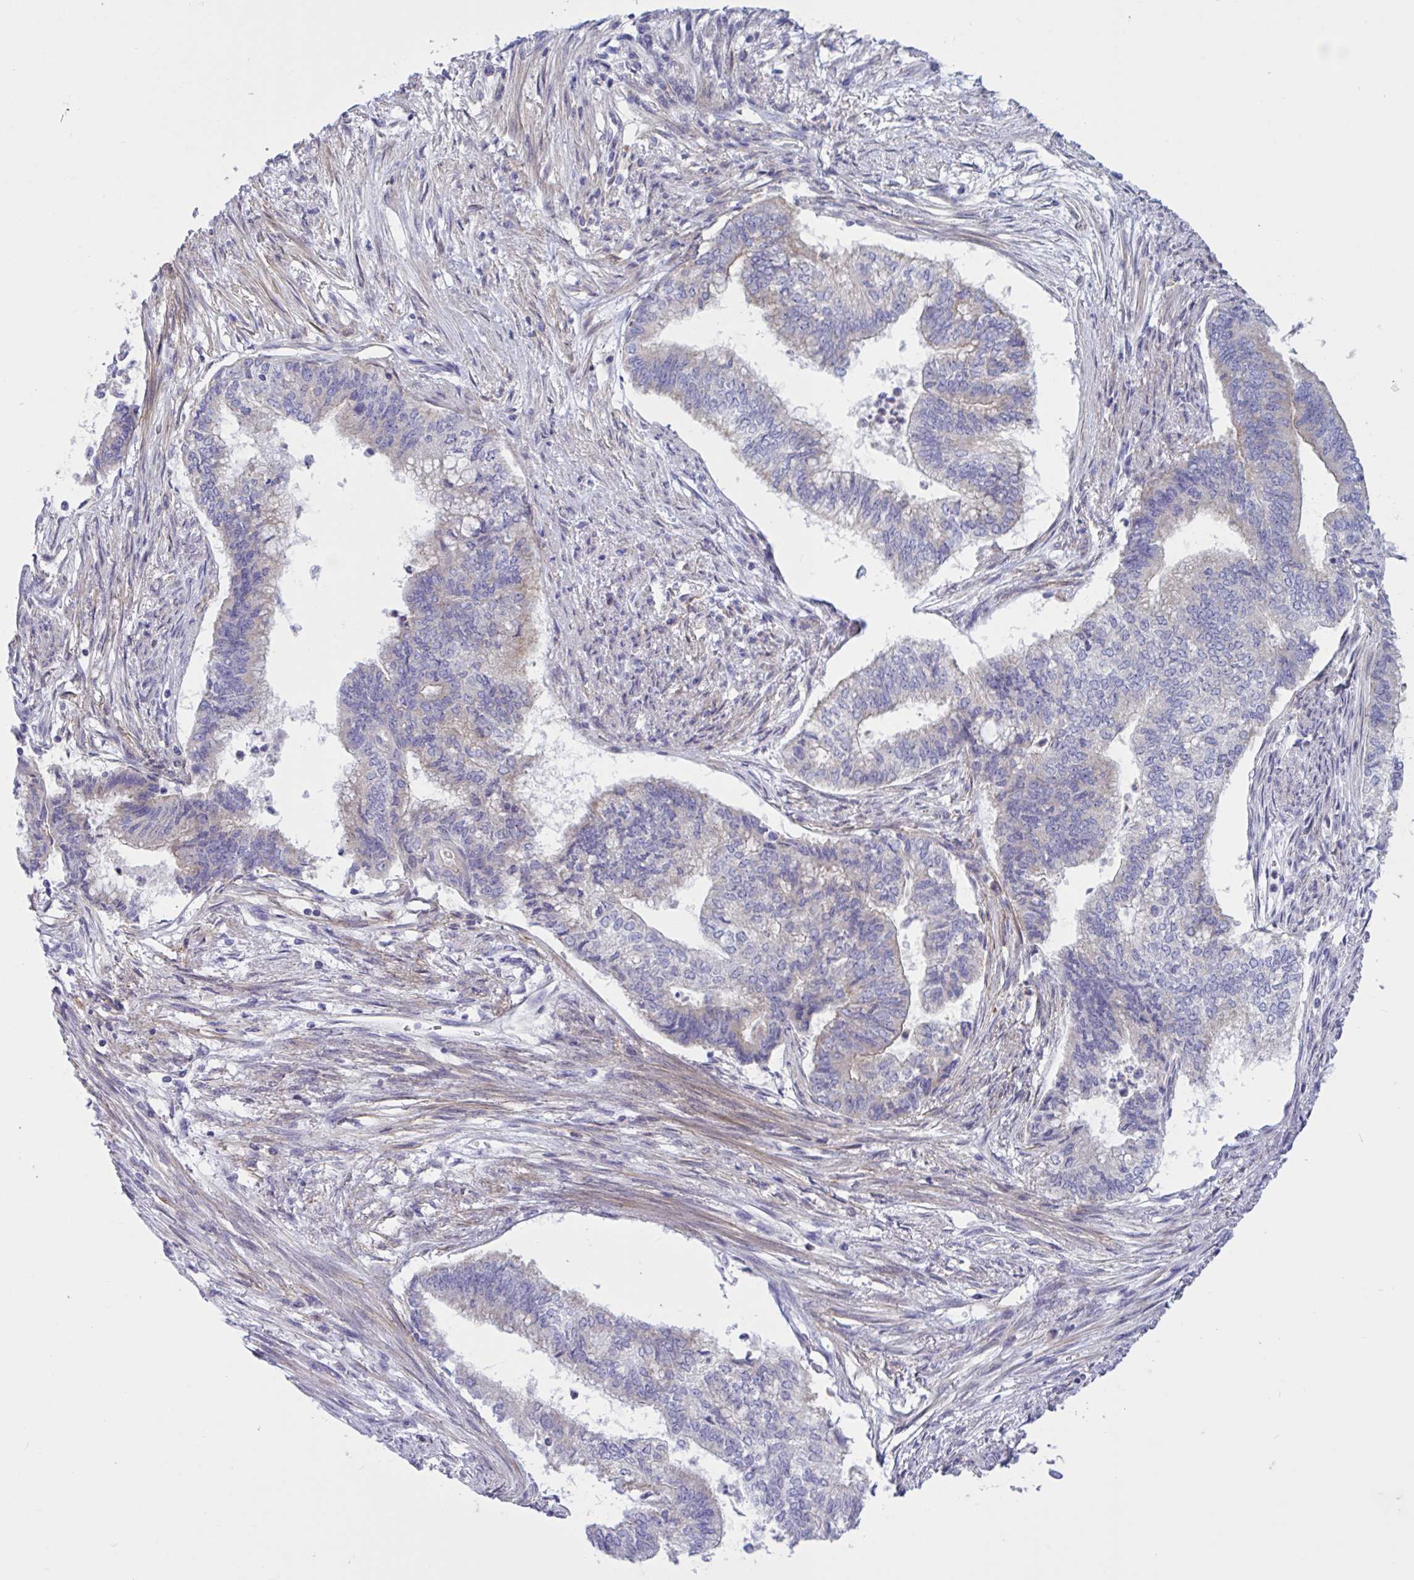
{"staining": {"intensity": "negative", "quantity": "none", "location": "none"}, "tissue": "endometrial cancer", "cell_type": "Tumor cells", "image_type": "cancer", "snomed": [{"axis": "morphology", "description": "Adenocarcinoma, NOS"}, {"axis": "topography", "description": "Endometrium"}], "caption": "Tumor cells show no significant protein expression in endometrial adenocarcinoma. (Brightfield microscopy of DAB immunohistochemistry at high magnification).", "gene": "OXLD1", "patient": {"sex": "female", "age": 65}}